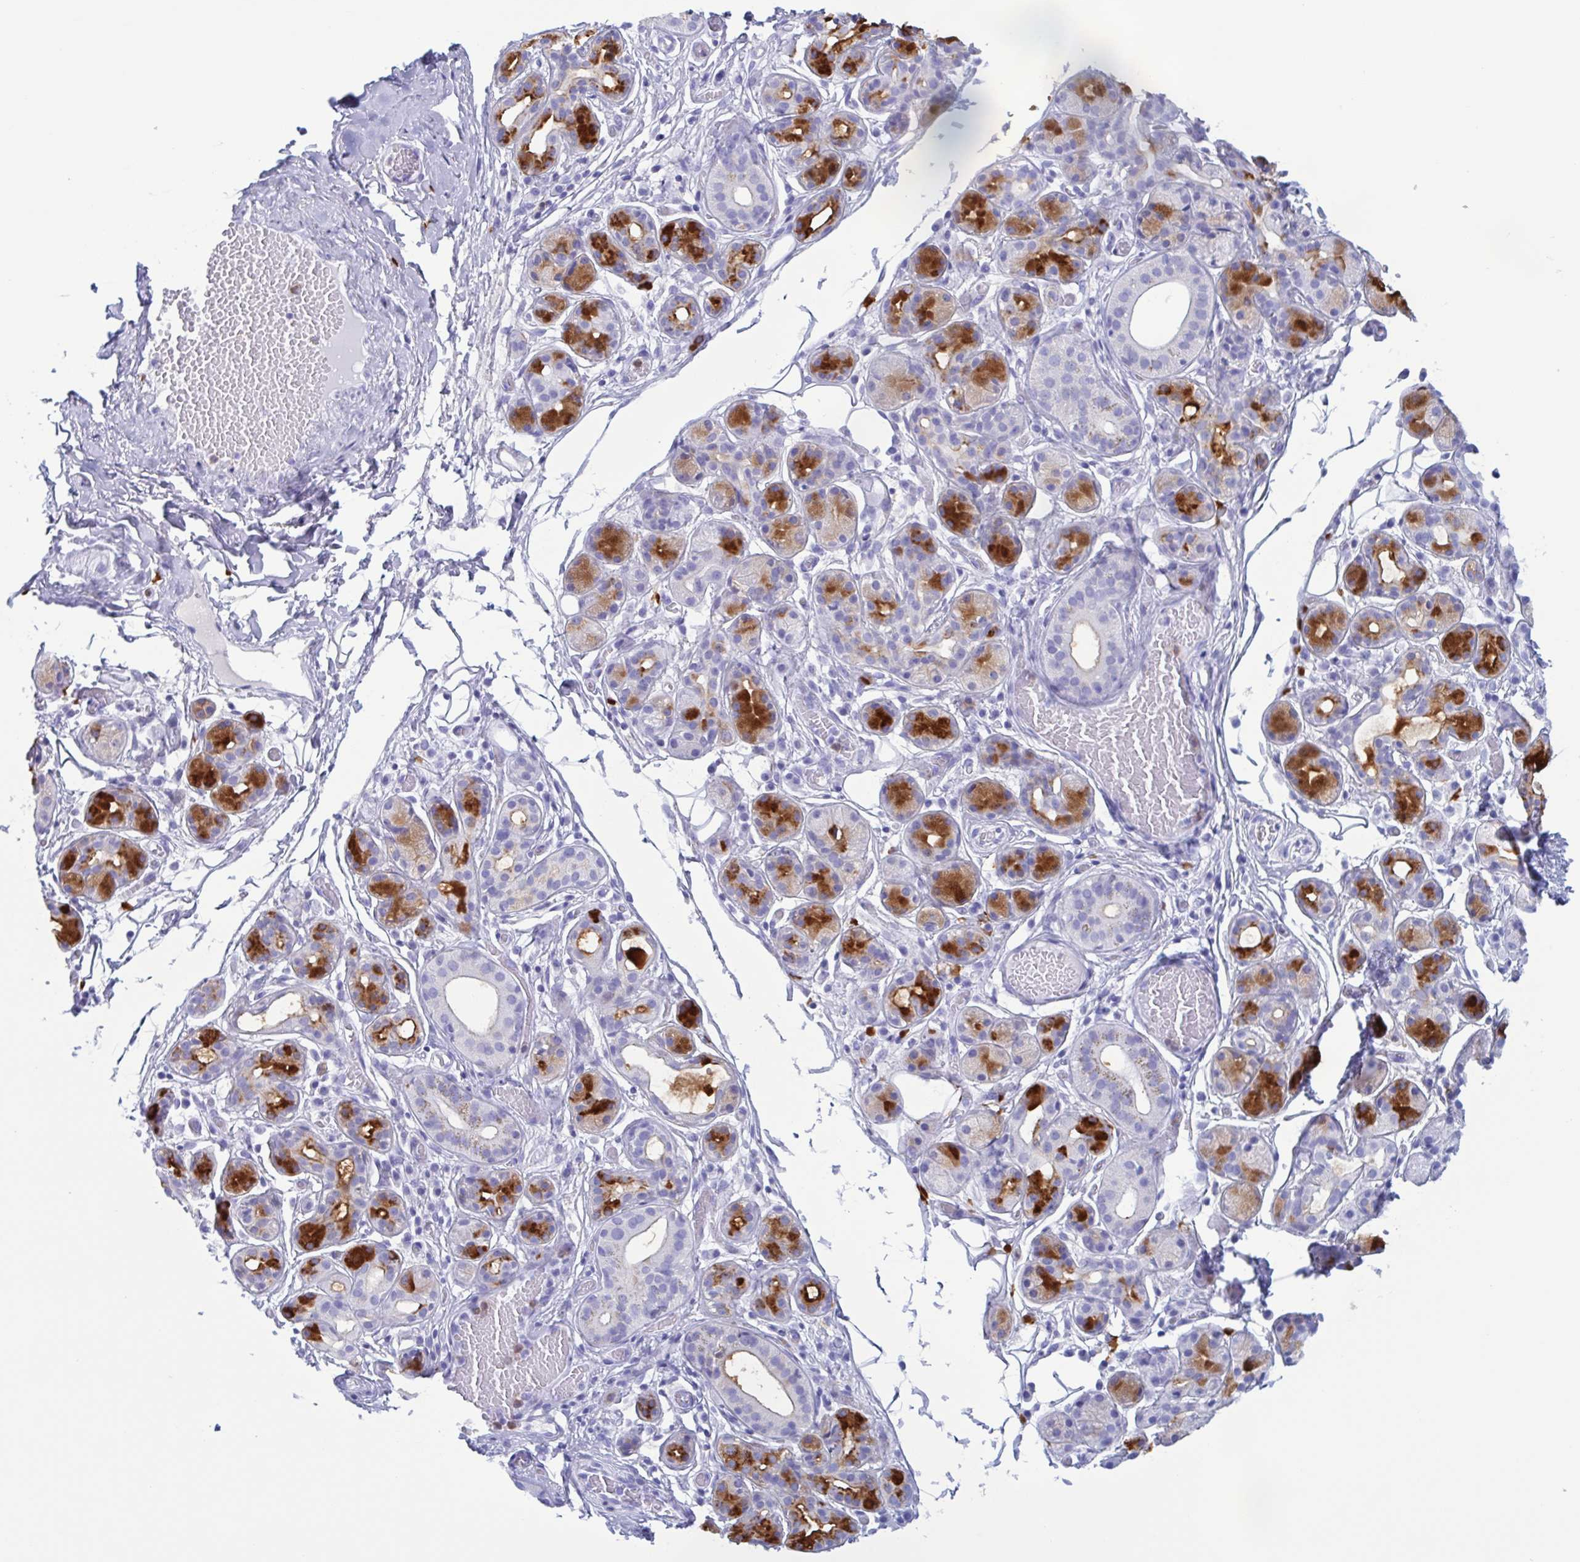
{"staining": {"intensity": "strong", "quantity": "<25%", "location": "cytoplasmic/membranous"}, "tissue": "salivary gland", "cell_type": "Glandular cells", "image_type": "normal", "snomed": [{"axis": "morphology", "description": "Normal tissue, NOS"}, {"axis": "topography", "description": "Salivary gland"}, {"axis": "topography", "description": "Peripheral nerve tissue"}], "caption": "The micrograph exhibits immunohistochemical staining of unremarkable salivary gland. There is strong cytoplasmic/membranous expression is seen in about <25% of glandular cells.", "gene": "LTF", "patient": {"sex": "male", "age": 71}}